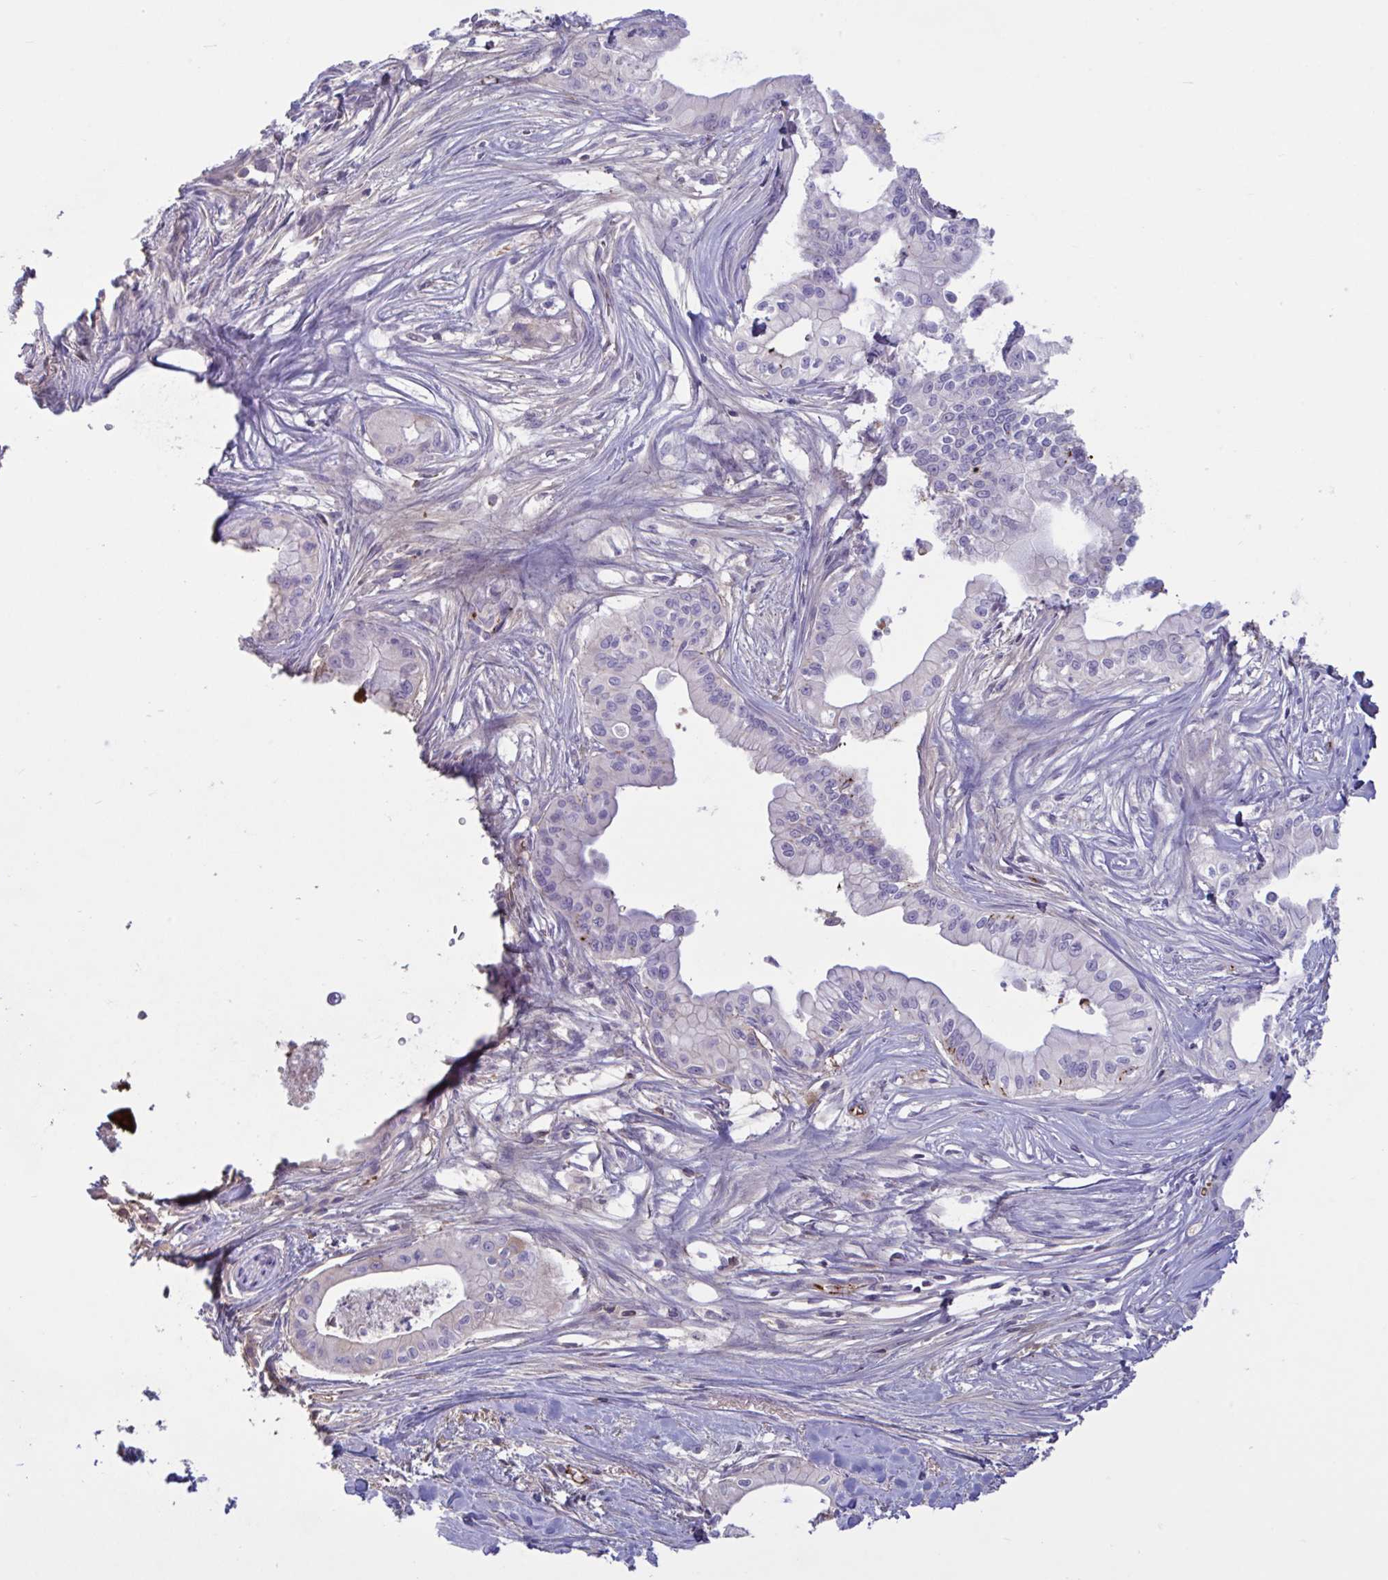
{"staining": {"intensity": "negative", "quantity": "none", "location": "none"}, "tissue": "pancreatic cancer", "cell_type": "Tumor cells", "image_type": "cancer", "snomed": [{"axis": "morphology", "description": "Adenocarcinoma, NOS"}, {"axis": "topography", "description": "Pancreas"}], "caption": "The histopathology image reveals no significant staining in tumor cells of pancreatic adenocarcinoma.", "gene": "IL1R1", "patient": {"sex": "male", "age": 78}}